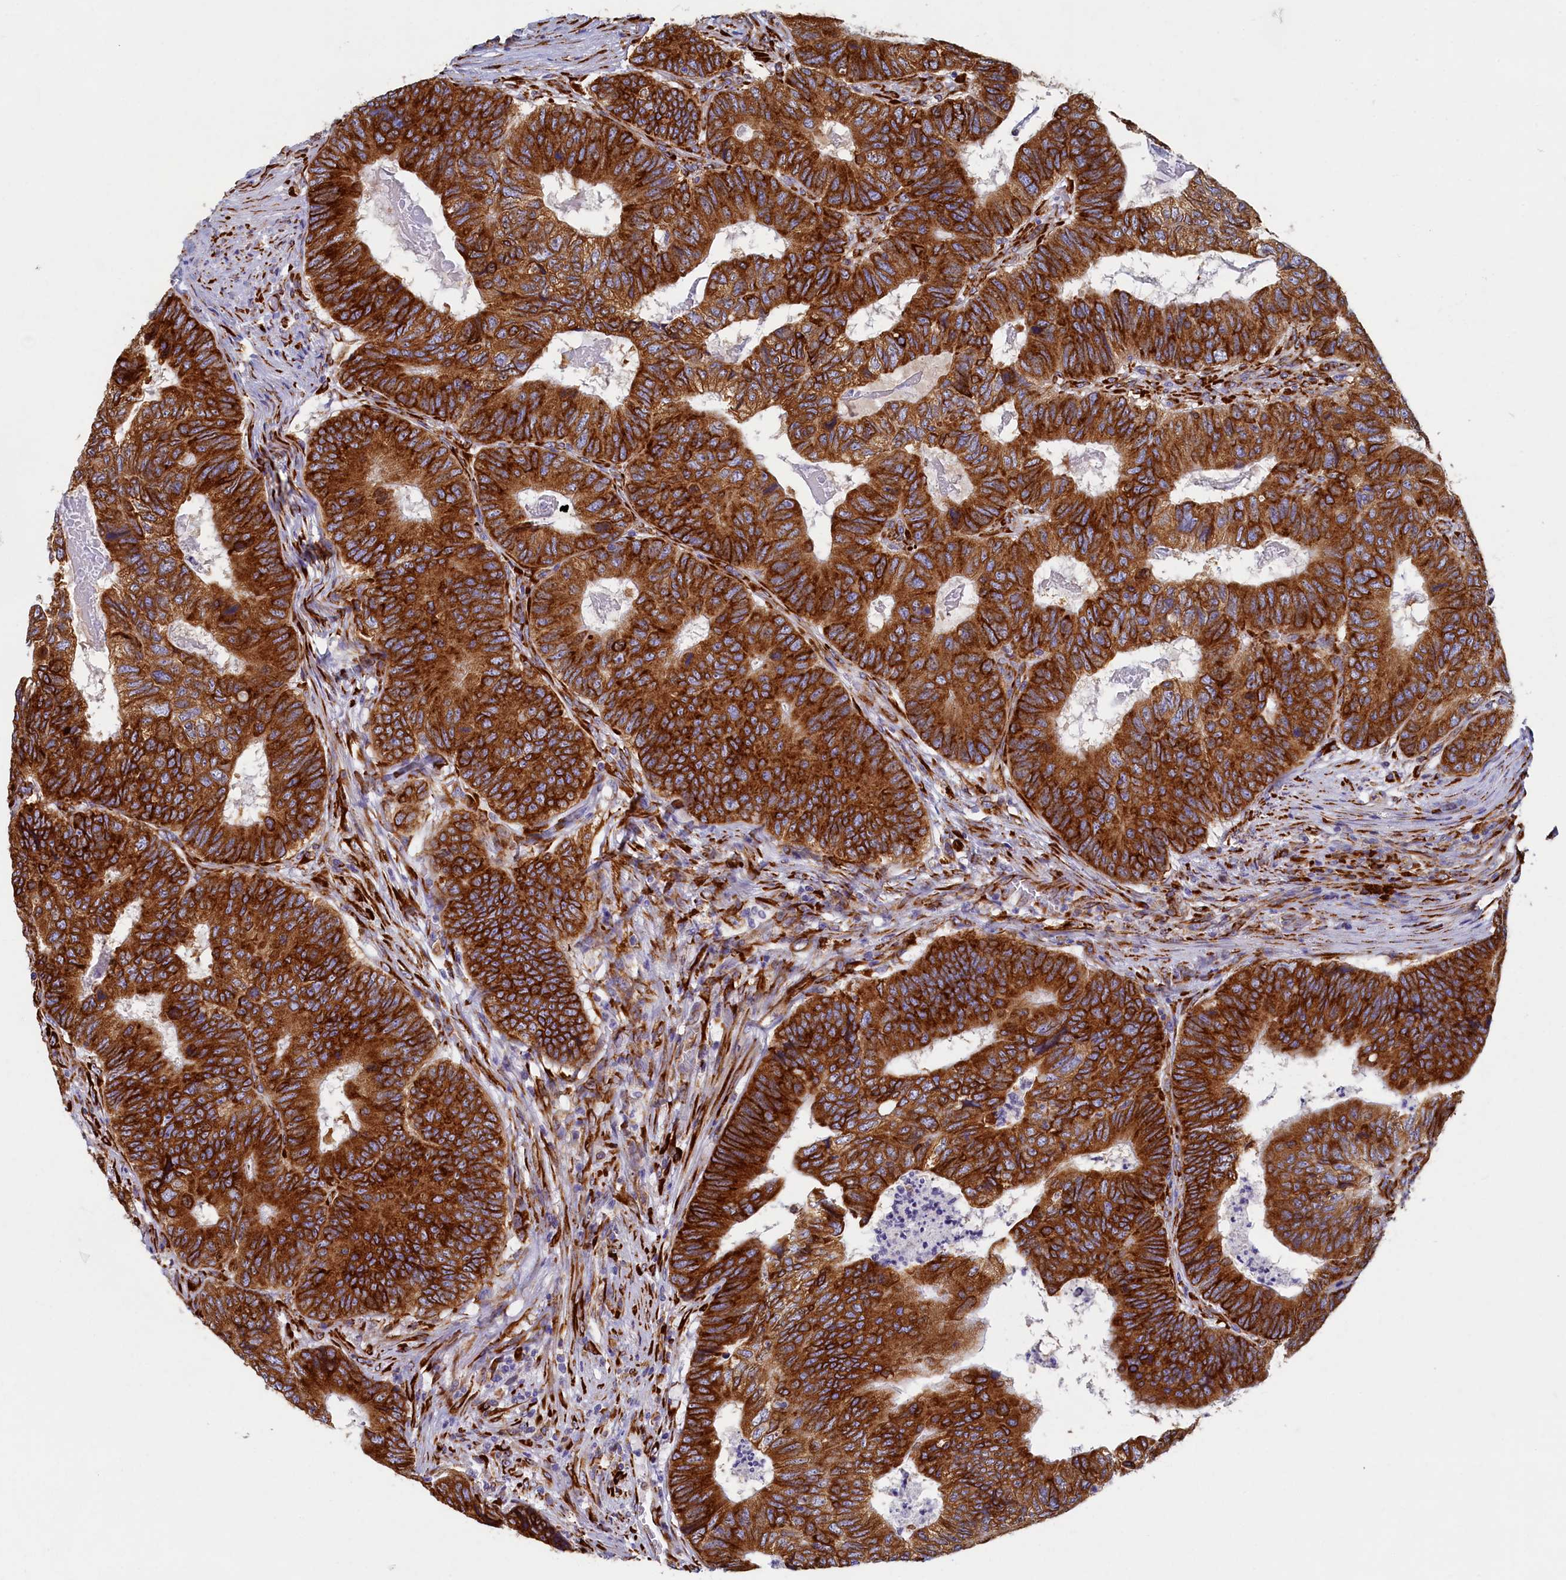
{"staining": {"intensity": "strong", "quantity": ">75%", "location": "cytoplasmic/membranous"}, "tissue": "colorectal cancer", "cell_type": "Tumor cells", "image_type": "cancer", "snomed": [{"axis": "morphology", "description": "Adenocarcinoma, NOS"}, {"axis": "topography", "description": "Colon"}], "caption": "Adenocarcinoma (colorectal) stained with DAB immunohistochemistry displays high levels of strong cytoplasmic/membranous expression in approximately >75% of tumor cells. (DAB = brown stain, brightfield microscopy at high magnification).", "gene": "TMEM18", "patient": {"sex": "female", "age": 67}}